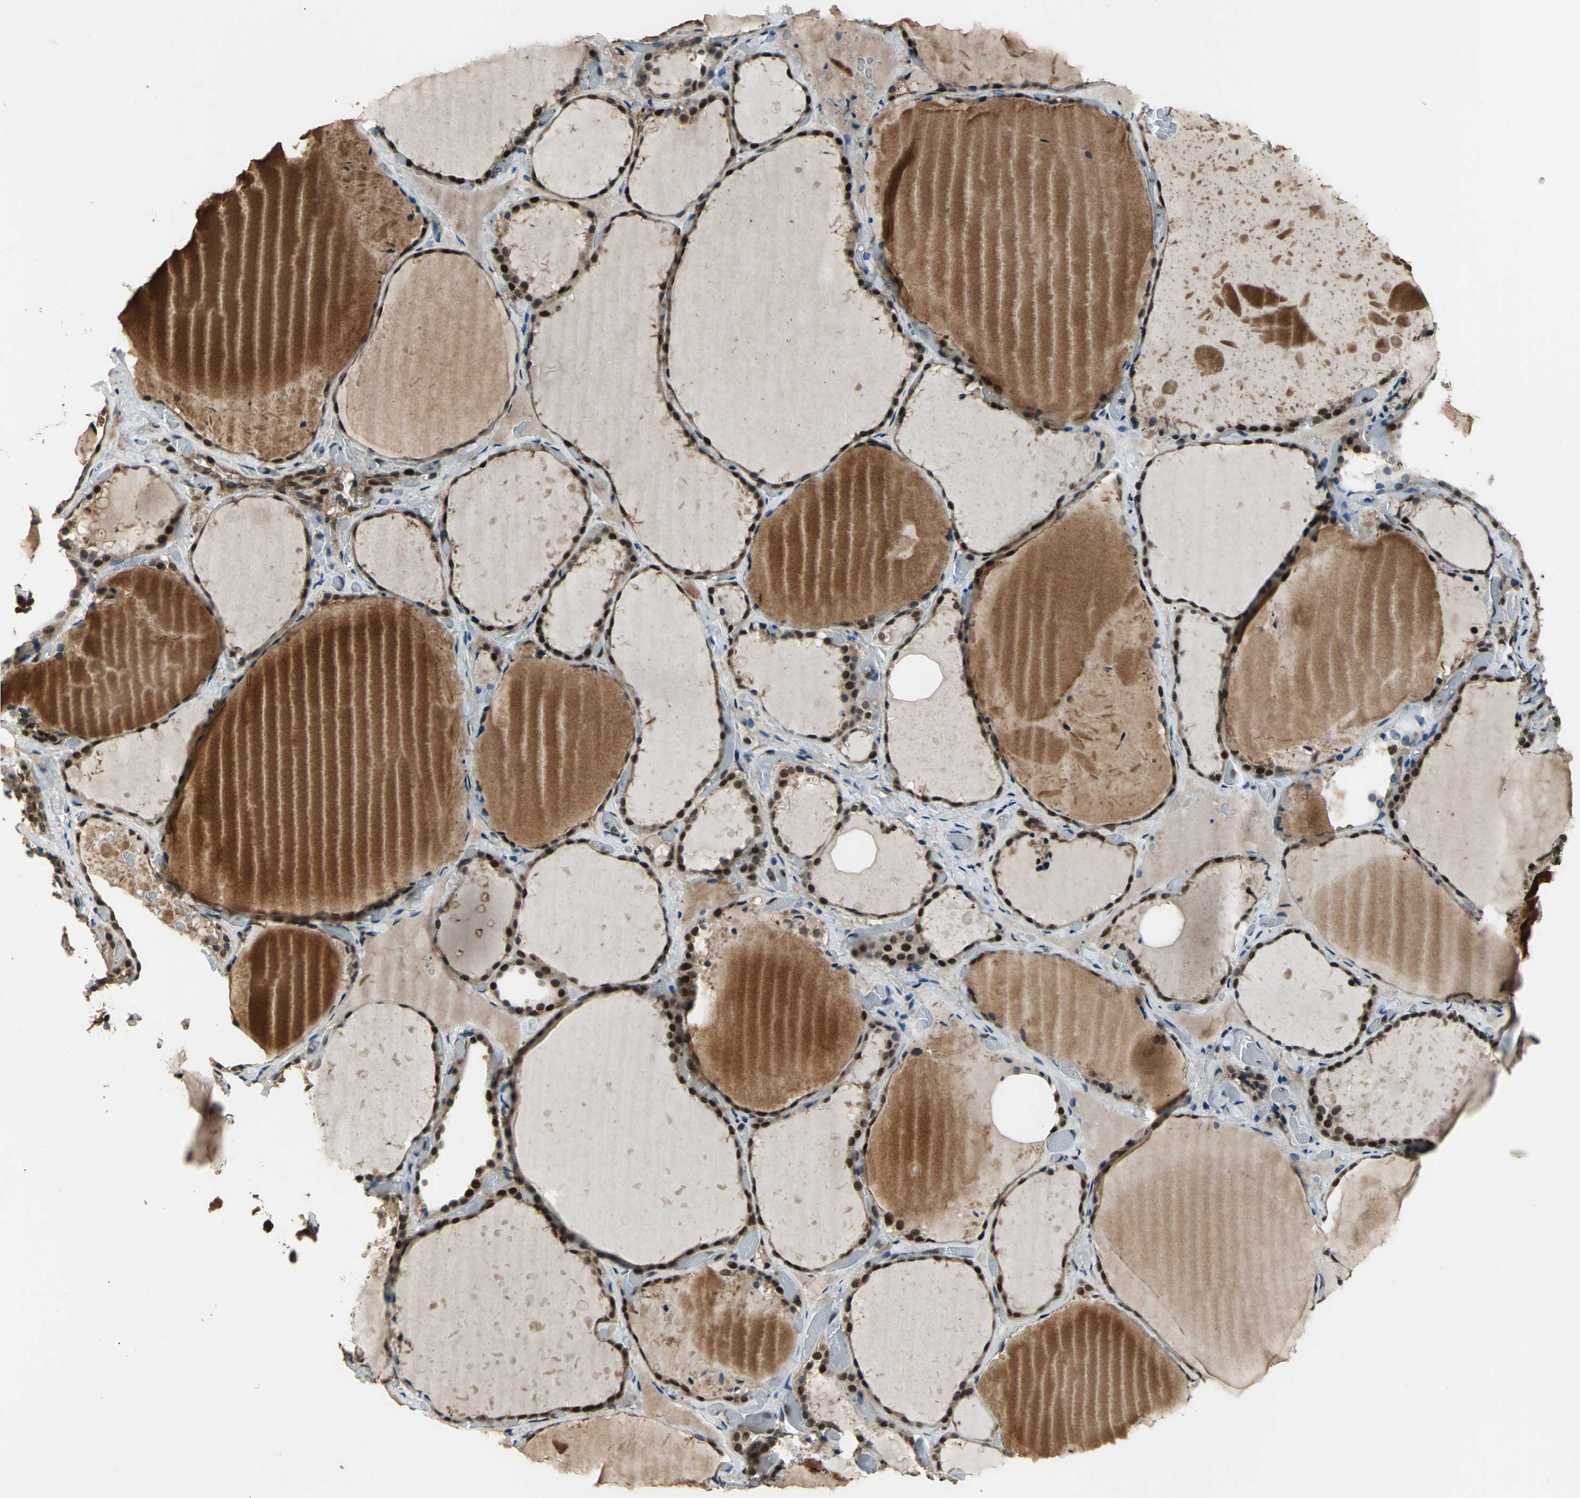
{"staining": {"intensity": "strong", "quantity": ">75%", "location": "cytoplasmic/membranous,nuclear"}, "tissue": "thyroid gland", "cell_type": "Glandular cells", "image_type": "normal", "snomed": [{"axis": "morphology", "description": "Normal tissue, NOS"}, {"axis": "topography", "description": "Thyroid gland"}], "caption": "An image showing strong cytoplasmic/membranous,nuclear staining in about >75% of glandular cells in benign thyroid gland, as visualized by brown immunohistochemical staining.", "gene": "MIS18BP1", "patient": {"sex": "female", "age": 22}}